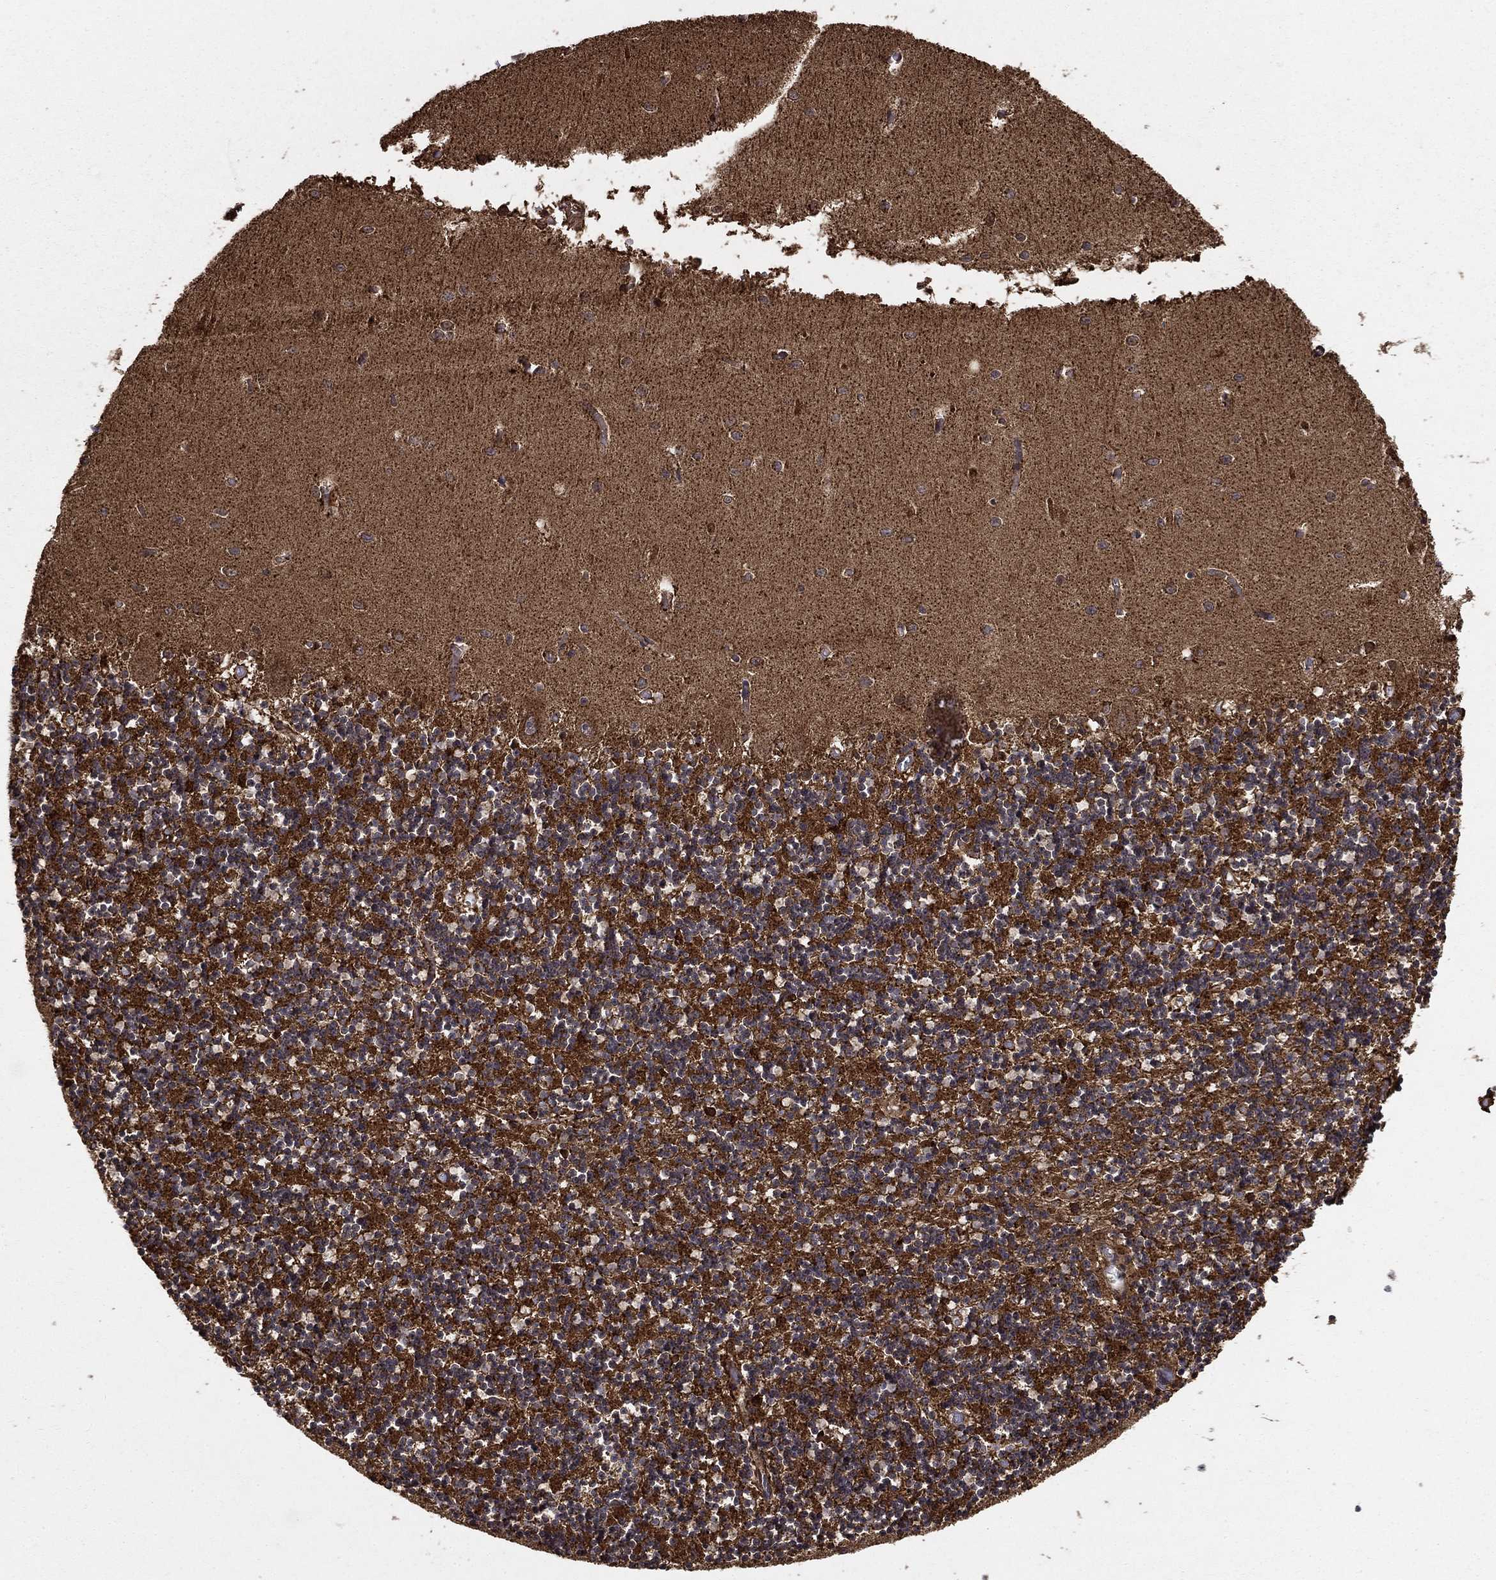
{"staining": {"intensity": "strong", "quantity": "<25%", "location": "cytoplasmic/membranous"}, "tissue": "cerebellum", "cell_type": "Cells in granular layer", "image_type": "normal", "snomed": [{"axis": "morphology", "description": "Normal tissue, NOS"}, {"axis": "topography", "description": "Cerebellum"}], "caption": "The immunohistochemical stain highlights strong cytoplasmic/membranous staining in cells in granular layer of benign cerebellum.", "gene": "GCSH", "patient": {"sex": "female", "age": 64}}